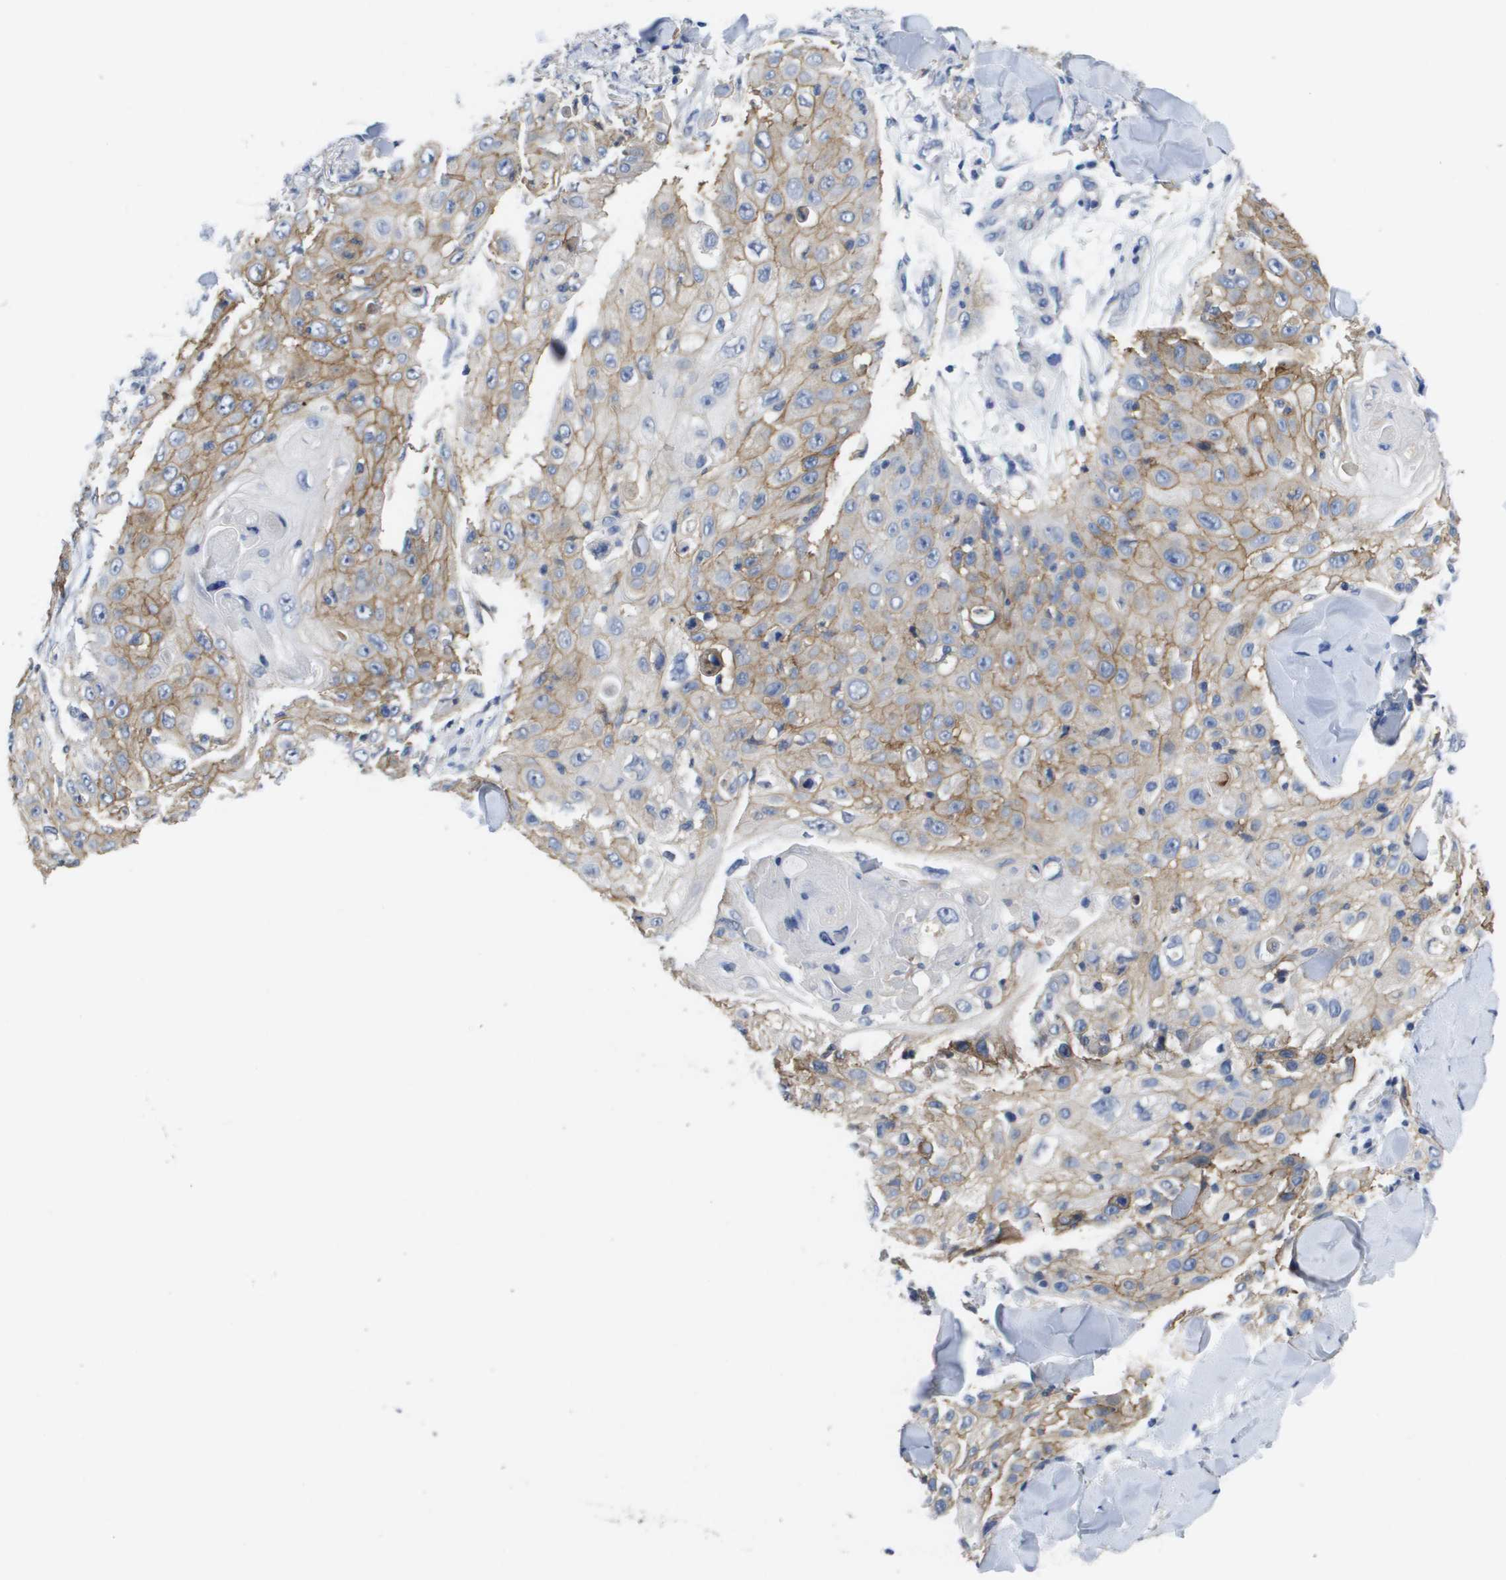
{"staining": {"intensity": "moderate", "quantity": ">75%", "location": "cytoplasmic/membranous"}, "tissue": "skin cancer", "cell_type": "Tumor cells", "image_type": "cancer", "snomed": [{"axis": "morphology", "description": "Squamous cell carcinoma, NOS"}, {"axis": "topography", "description": "Skin"}], "caption": "This is a histology image of IHC staining of skin cancer (squamous cell carcinoma), which shows moderate staining in the cytoplasmic/membranous of tumor cells.", "gene": "CA9", "patient": {"sex": "male", "age": 86}}